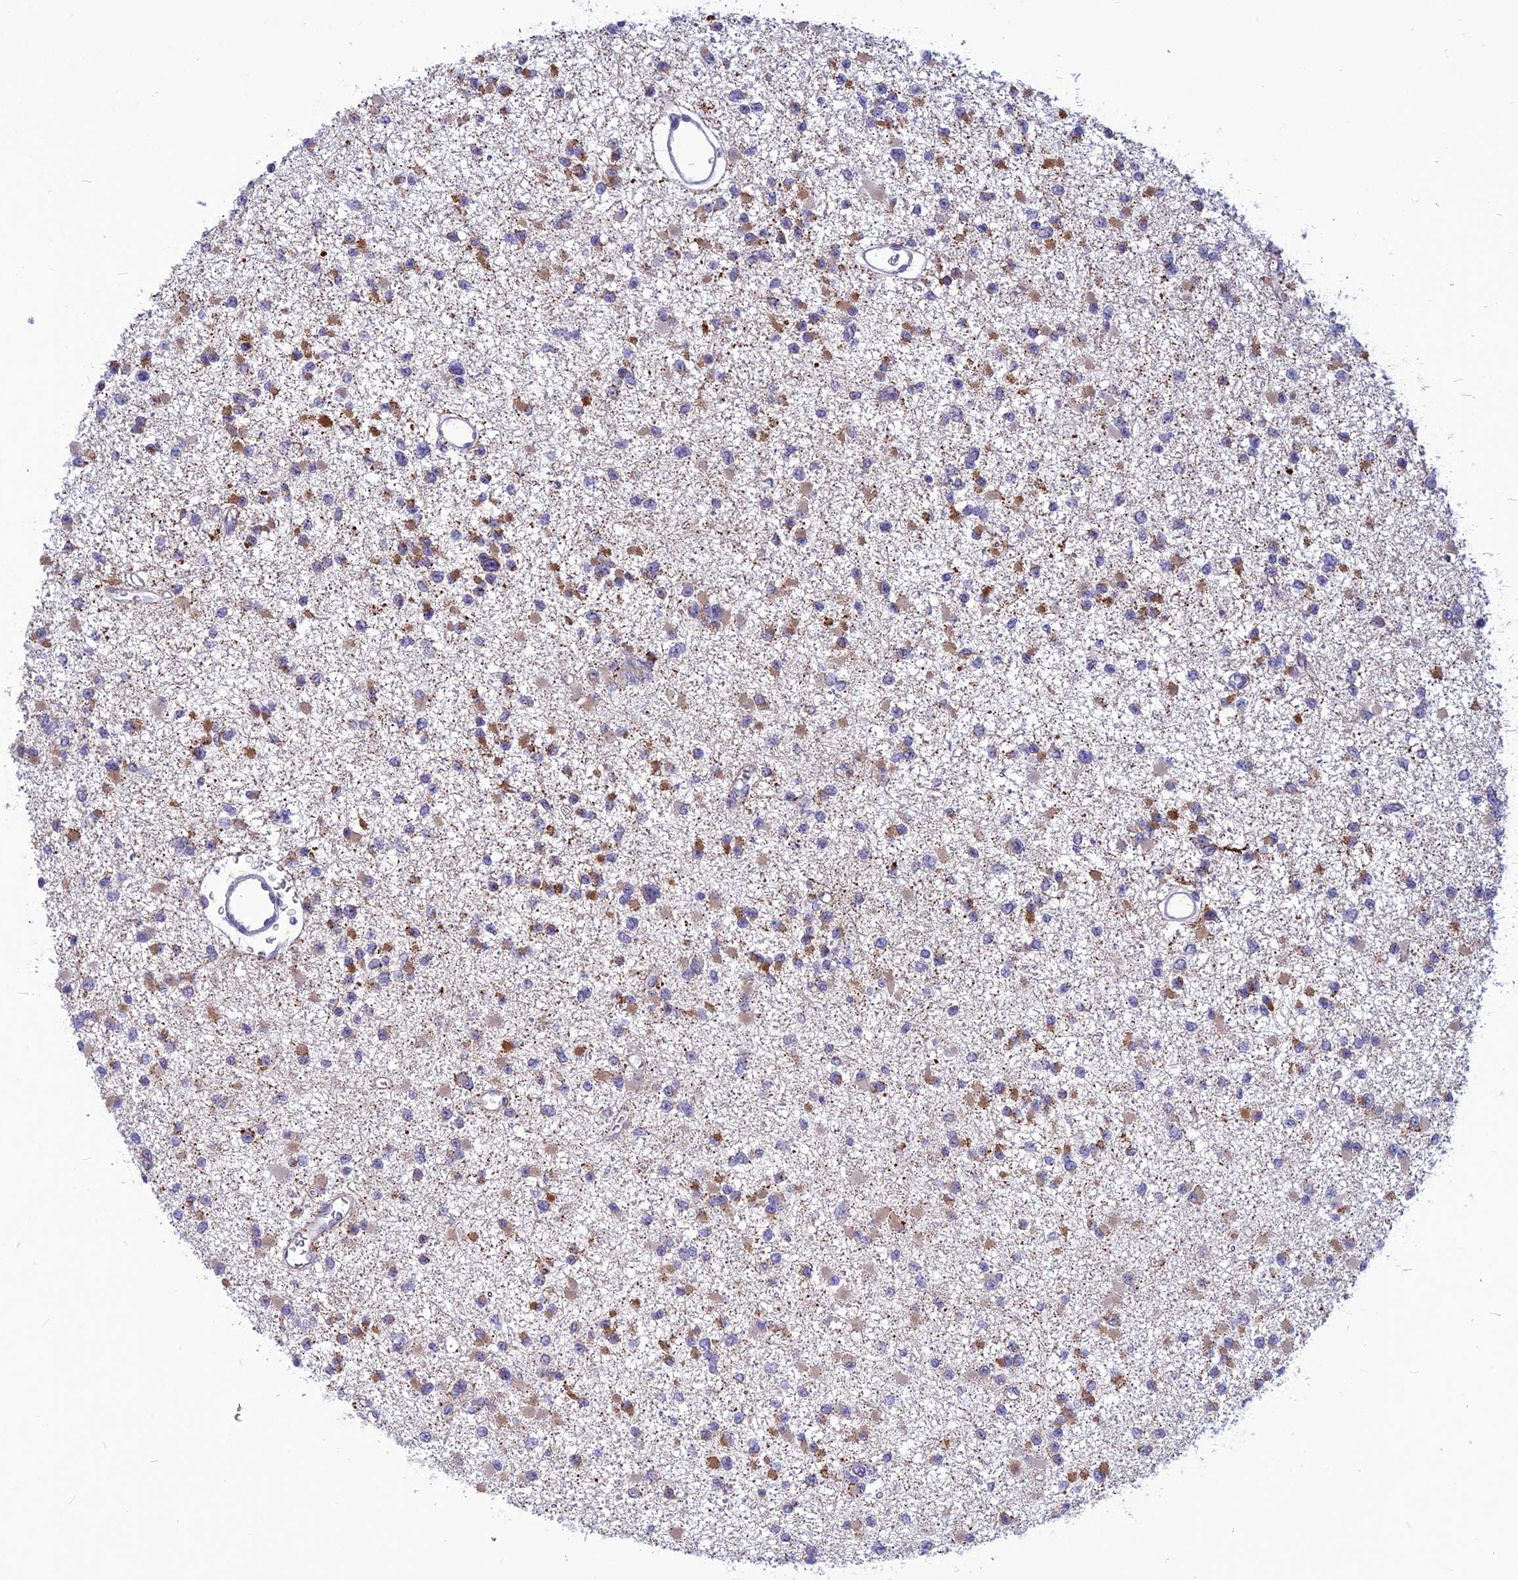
{"staining": {"intensity": "moderate", "quantity": "25%-75%", "location": "cytoplasmic/membranous"}, "tissue": "glioma", "cell_type": "Tumor cells", "image_type": "cancer", "snomed": [{"axis": "morphology", "description": "Glioma, malignant, Low grade"}, {"axis": "topography", "description": "Brain"}], "caption": "Protein staining shows moderate cytoplasmic/membranous staining in about 25%-75% of tumor cells in glioma. Immunohistochemistry stains the protein of interest in brown and the nuclei are stained blue.", "gene": "PSMF1", "patient": {"sex": "female", "age": 22}}